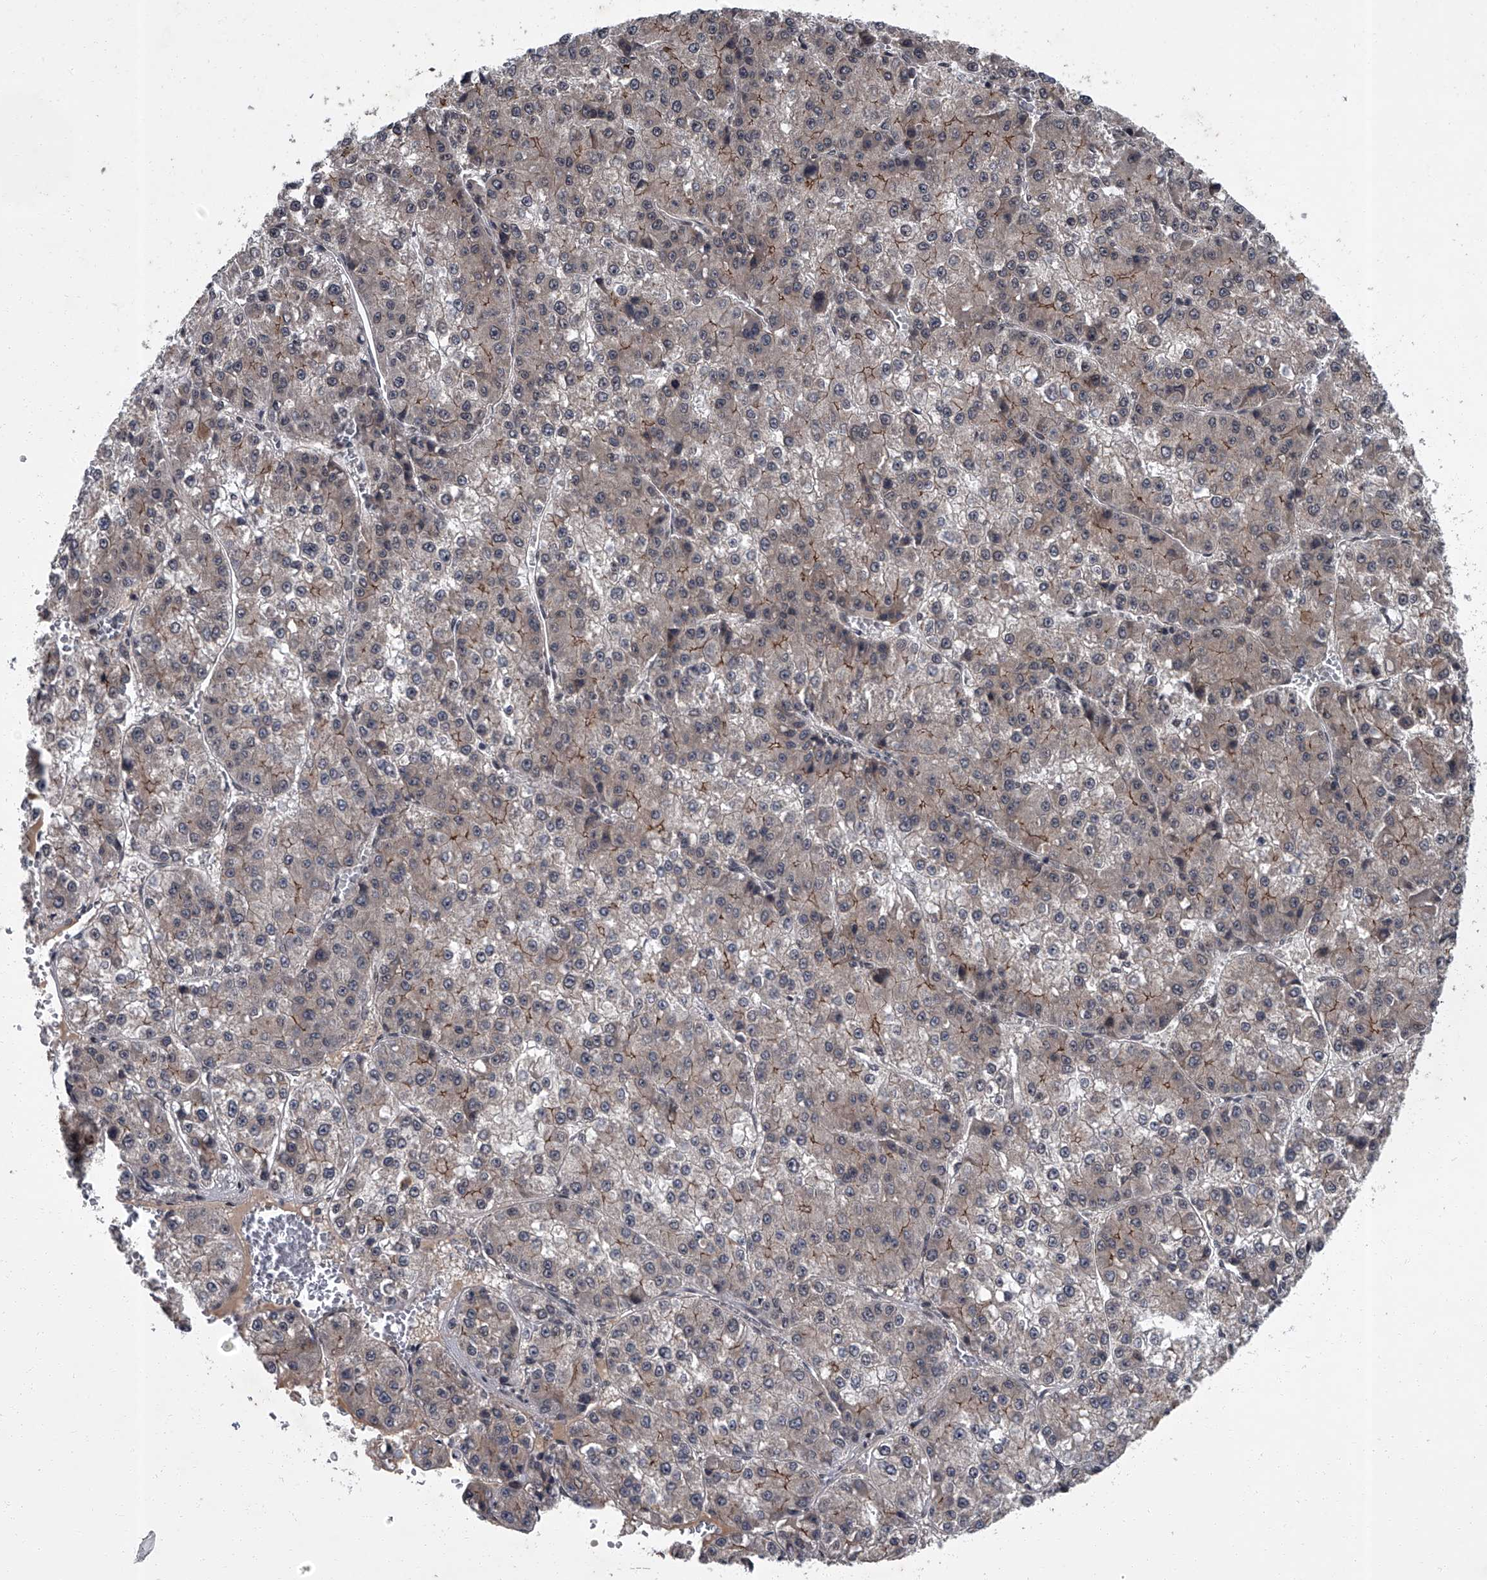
{"staining": {"intensity": "moderate", "quantity": "<25%", "location": "cytoplasmic/membranous"}, "tissue": "liver cancer", "cell_type": "Tumor cells", "image_type": "cancer", "snomed": [{"axis": "morphology", "description": "Carcinoma, Hepatocellular, NOS"}, {"axis": "topography", "description": "Liver"}], "caption": "This histopathology image reveals liver cancer stained with immunohistochemistry (IHC) to label a protein in brown. The cytoplasmic/membranous of tumor cells show moderate positivity for the protein. Nuclei are counter-stained blue.", "gene": "ZNF518B", "patient": {"sex": "female", "age": 73}}